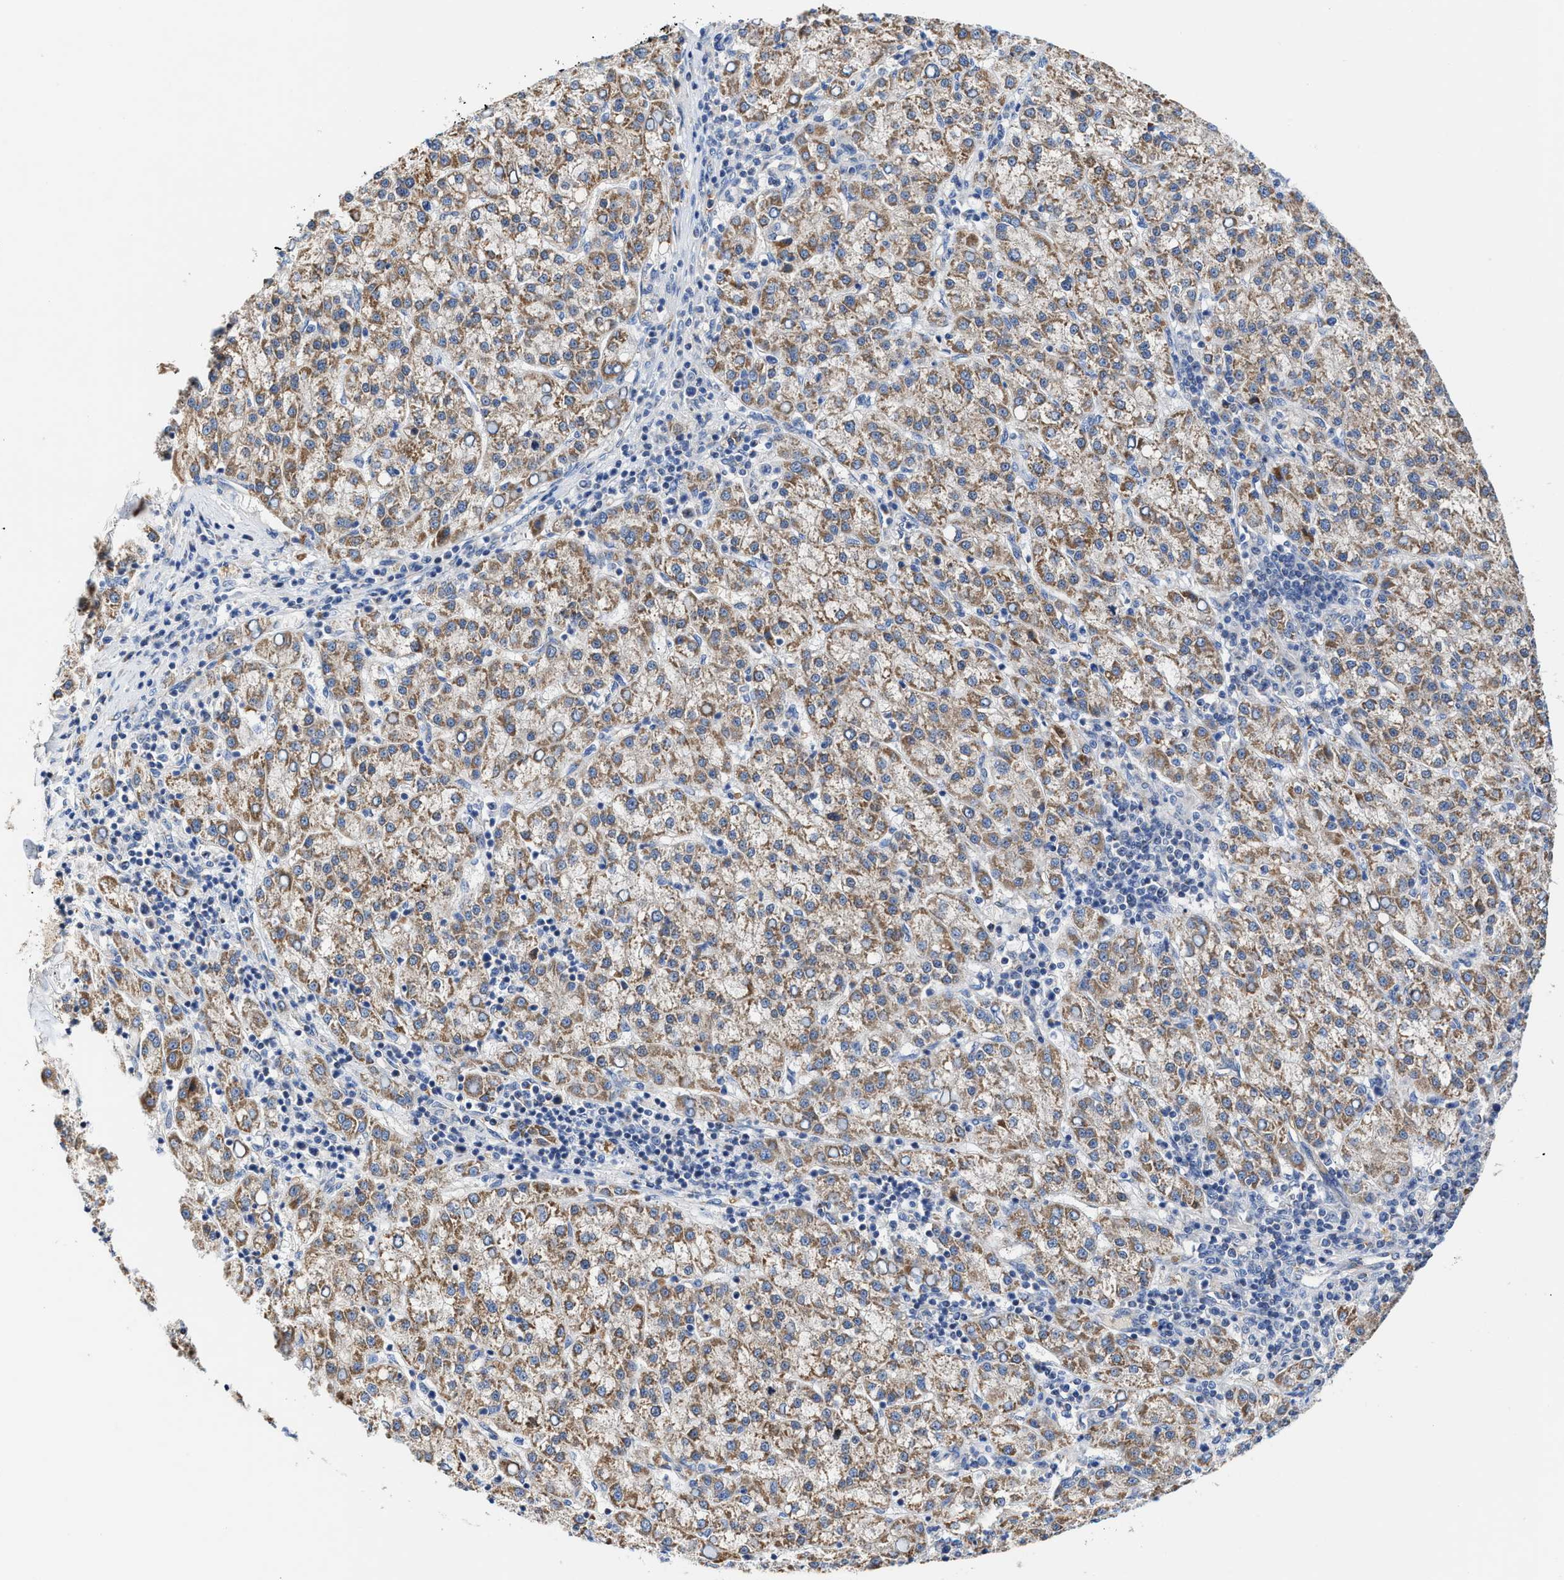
{"staining": {"intensity": "moderate", "quantity": ">75%", "location": "cytoplasmic/membranous"}, "tissue": "liver cancer", "cell_type": "Tumor cells", "image_type": "cancer", "snomed": [{"axis": "morphology", "description": "Carcinoma, Hepatocellular, NOS"}, {"axis": "topography", "description": "Liver"}], "caption": "Approximately >75% of tumor cells in liver cancer demonstrate moderate cytoplasmic/membranous protein staining as visualized by brown immunohistochemical staining.", "gene": "MECR", "patient": {"sex": "female", "age": 58}}